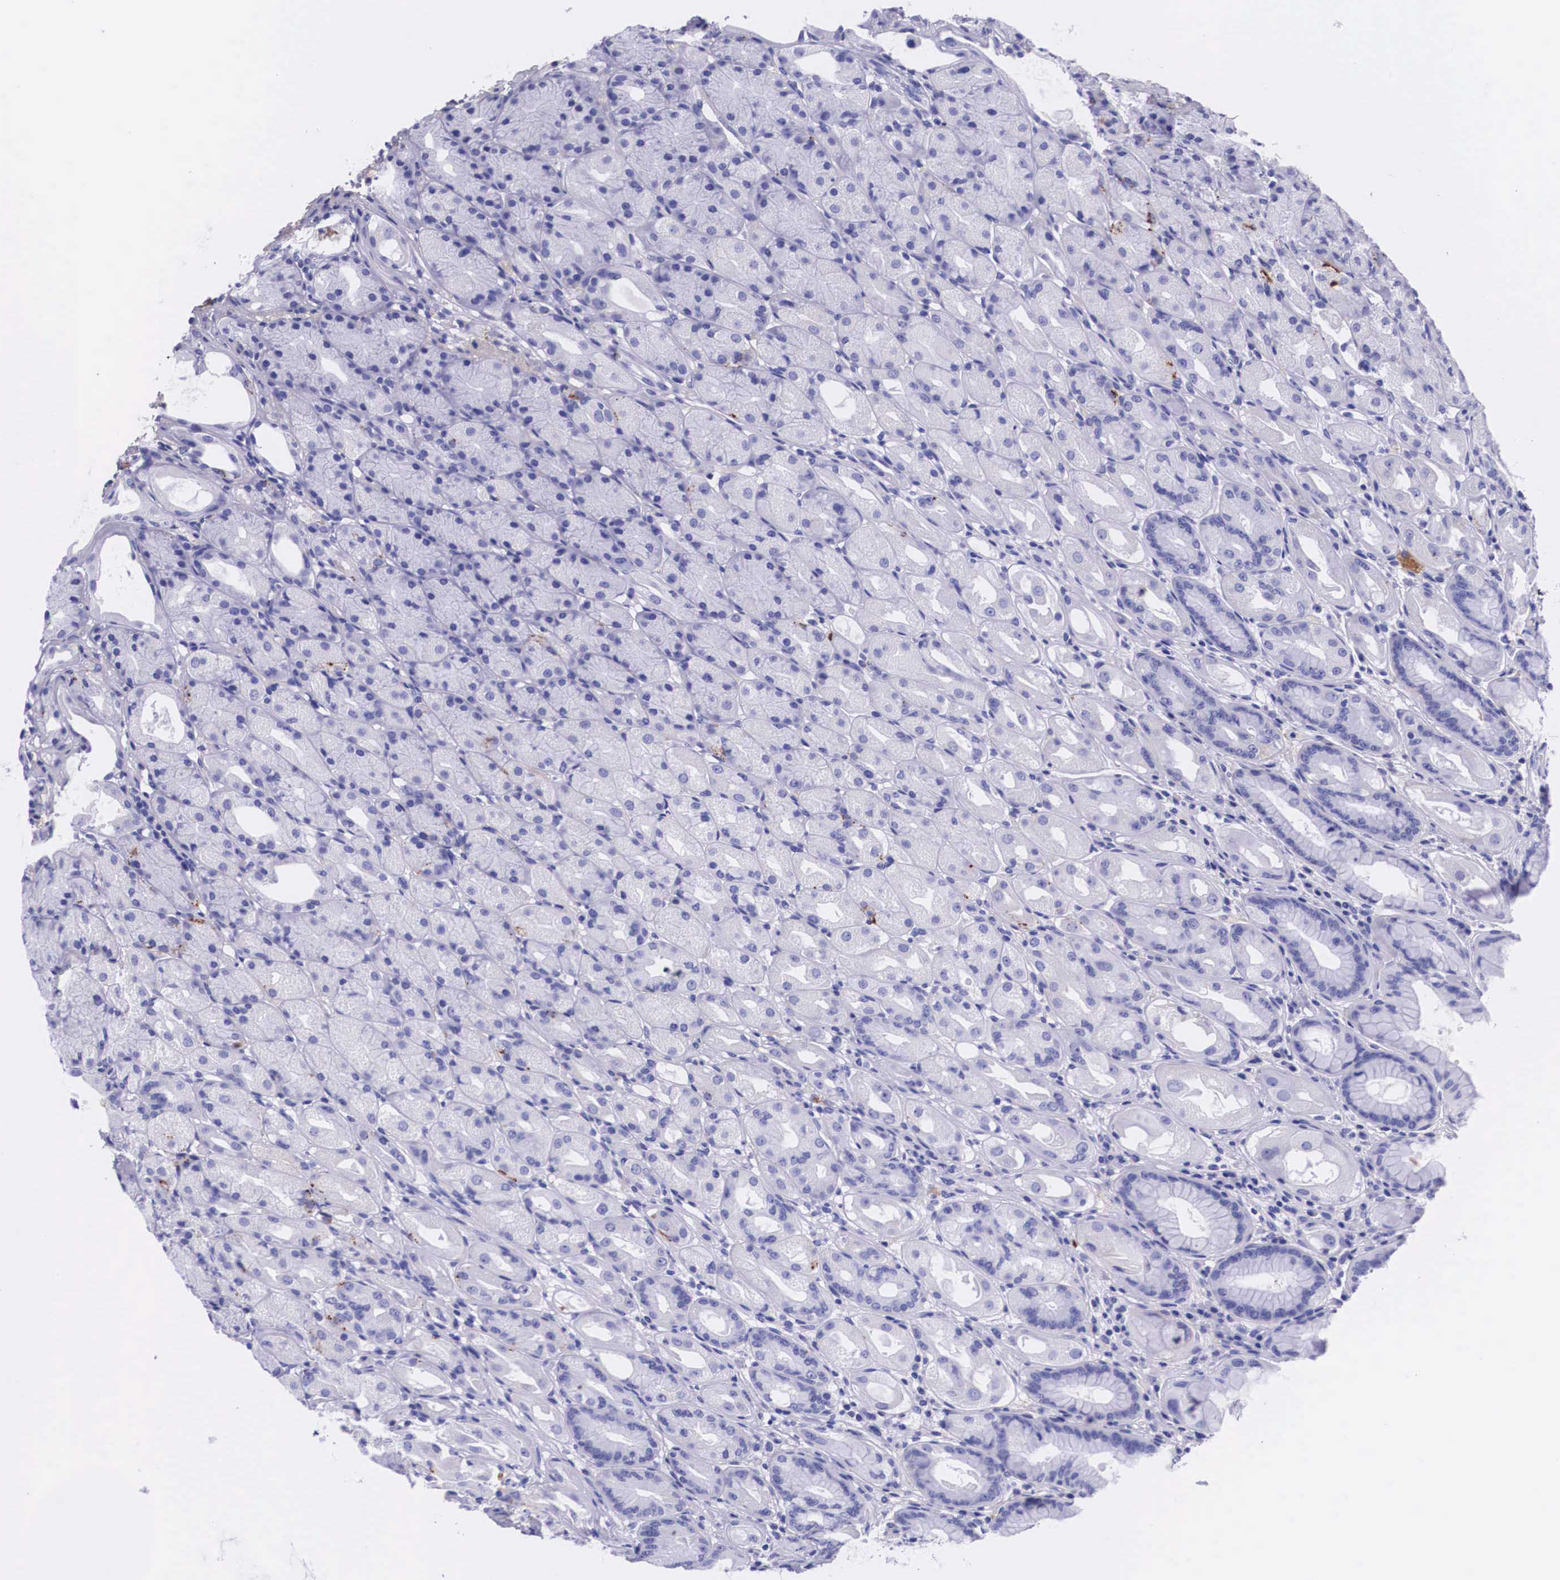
{"staining": {"intensity": "negative", "quantity": "none", "location": "none"}, "tissue": "stomach", "cell_type": "Glandular cells", "image_type": "normal", "snomed": [{"axis": "morphology", "description": "Normal tissue, NOS"}, {"axis": "topography", "description": "Stomach, upper"}], "caption": "DAB immunohistochemical staining of normal human stomach displays no significant expression in glandular cells.", "gene": "PLG", "patient": {"sex": "female", "age": 75}}